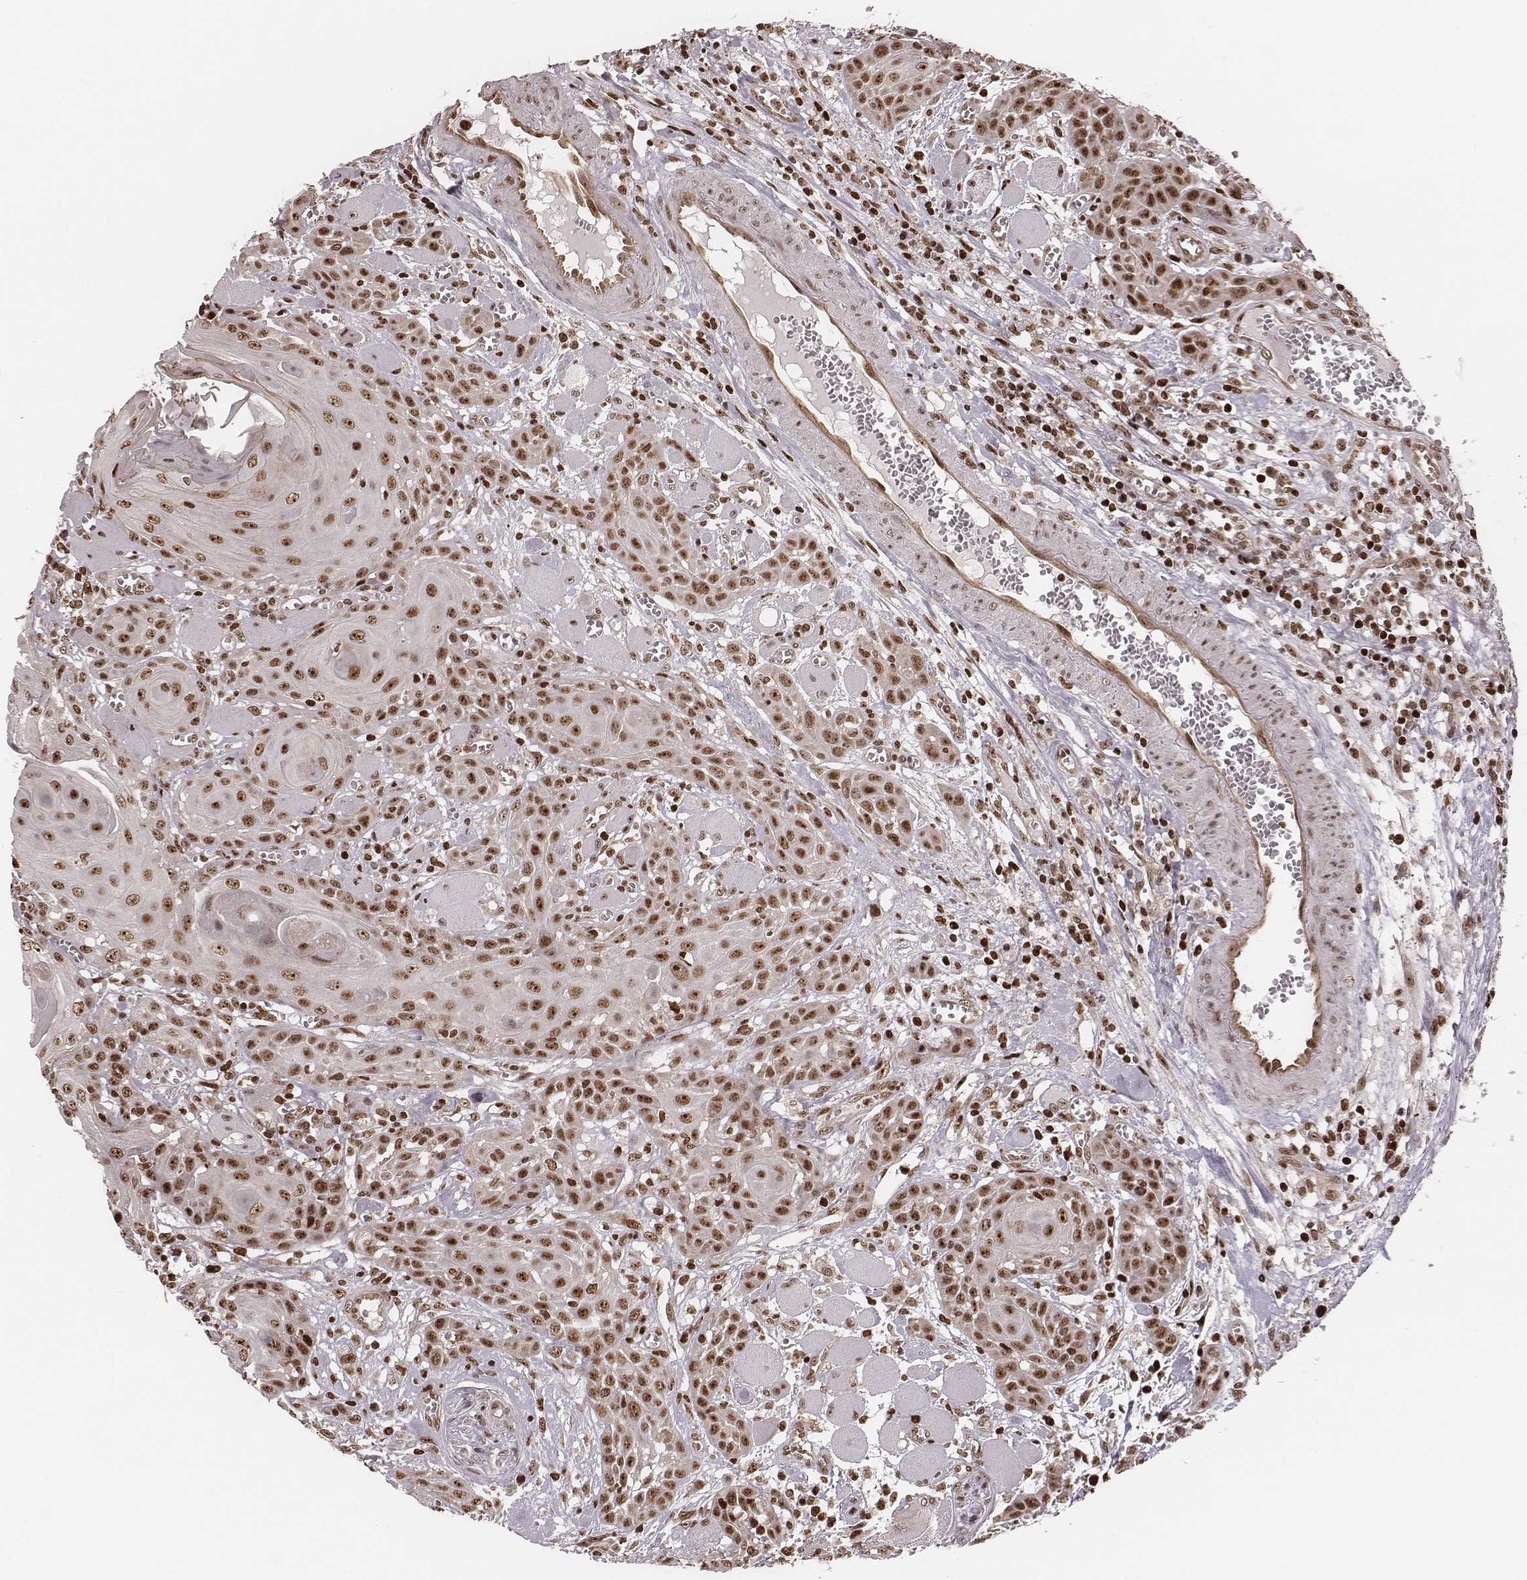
{"staining": {"intensity": "moderate", "quantity": ">75%", "location": "nuclear"}, "tissue": "head and neck cancer", "cell_type": "Tumor cells", "image_type": "cancer", "snomed": [{"axis": "morphology", "description": "Squamous cell carcinoma, NOS"}, {"axis": "topography", "description": "Head-Neck"}], "caption": "Immunohistochemistry (IHC) image of head and neck squamous cell carcinoma stained for a protein (brown), which demonstrates medium levels of moderate nuclear expression in about >75% of tumor cells.", "gene": "VRK3", "patient": {"sex": "female", "age": 80}}